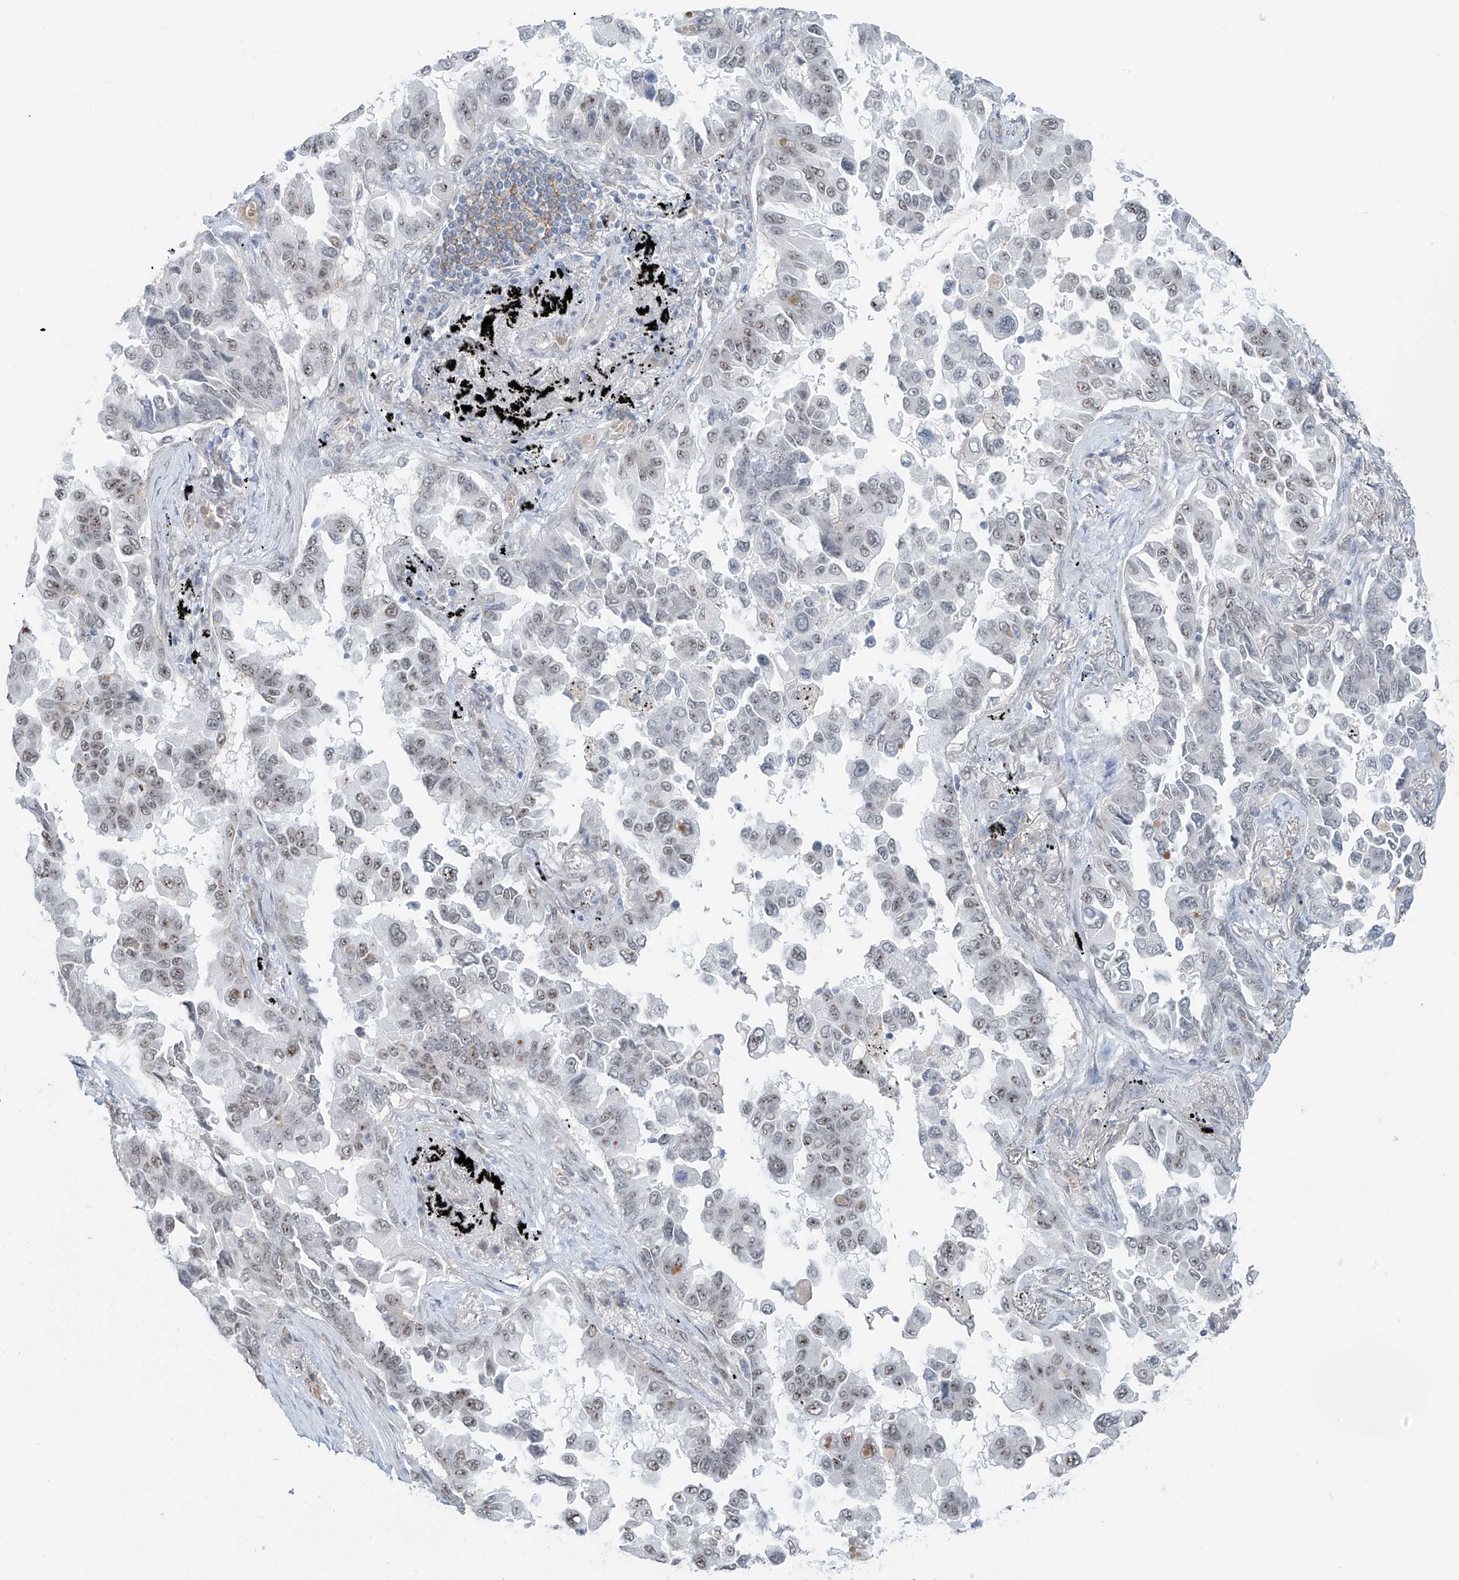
{"staining": {"intensity": "weak", "quantity": "25%-75%", "location": "nuclear"}, "tissue": "lung cancer", "cell_type": "Tumor cells", "image_type": "cancer", "snomed": [{"axis": "morphology", "description": "Adenocarcinoma, NOS"}, {"axis": "topography", "description": "Lung"}], "caption": "Lung cancer was stained to show a protein in brown. There is low levels of weak nuclear positivity in about 25%-75% of tumor cells.", "gene": "MCM9", "patient": {"sex": "female", "age": 67}}